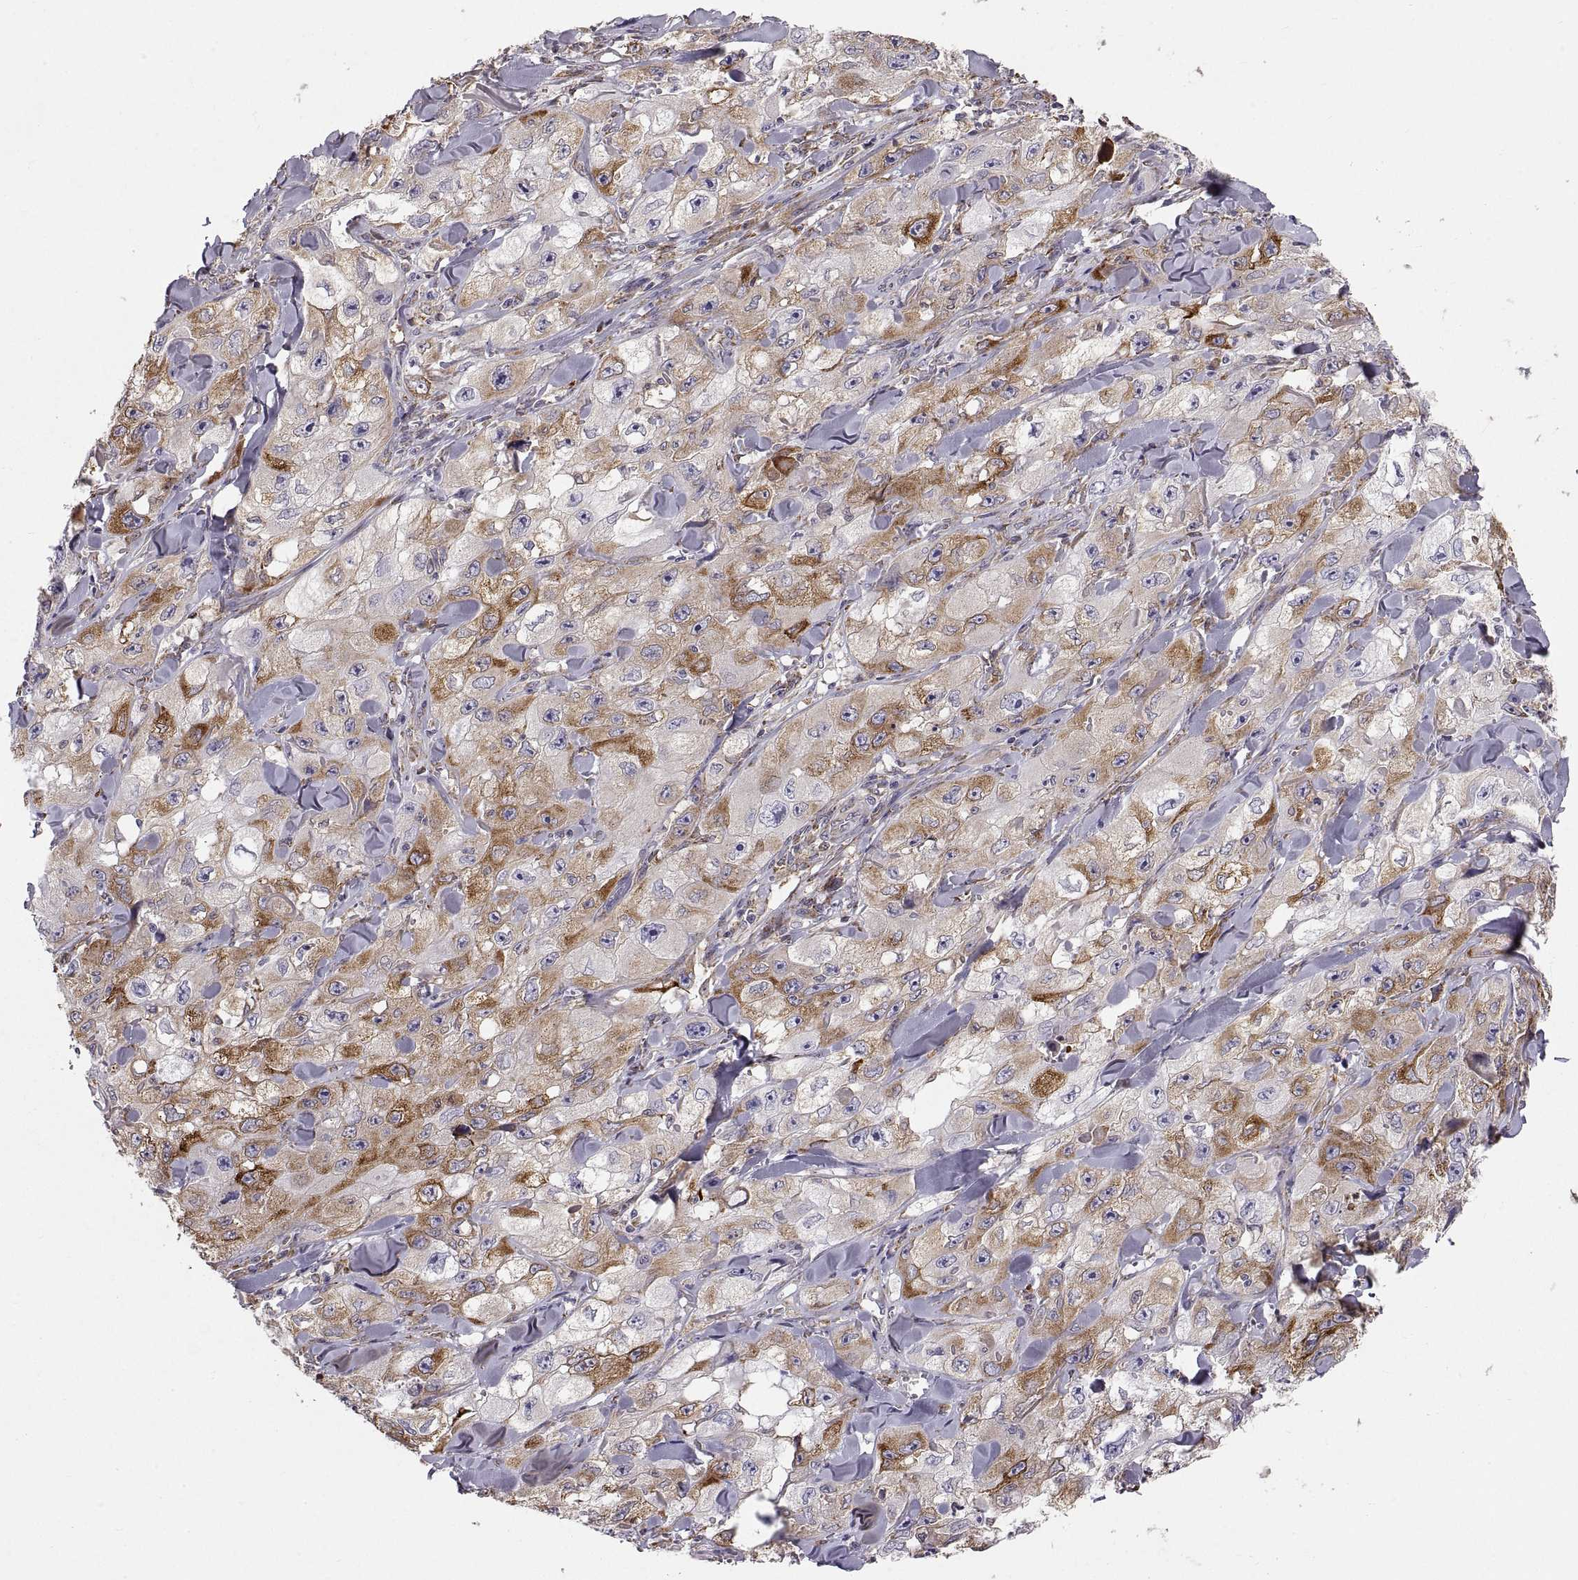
{"staining": {"intensity": "strong", "quantity": "<25%", "location": "cytoplasmic/membranous"}, "tissue": "skin cancer", "cell_type": "Tumor cells", "image_type": "cancer", "snomed": [{"axis": "morphology", "description": "Squamous cell carcinoma, NOS"}, {"axis": "topography", "description": "Skin"}, {"axis": "topography", "description": "Subcutis"}], "caption": "Tumor cells reveal strong cytoplasmic/membranous expression in about <25% of cells in skin cancer.", "gene": "PLEKHB2", "patient": {"sex": "male", "age": 73}}